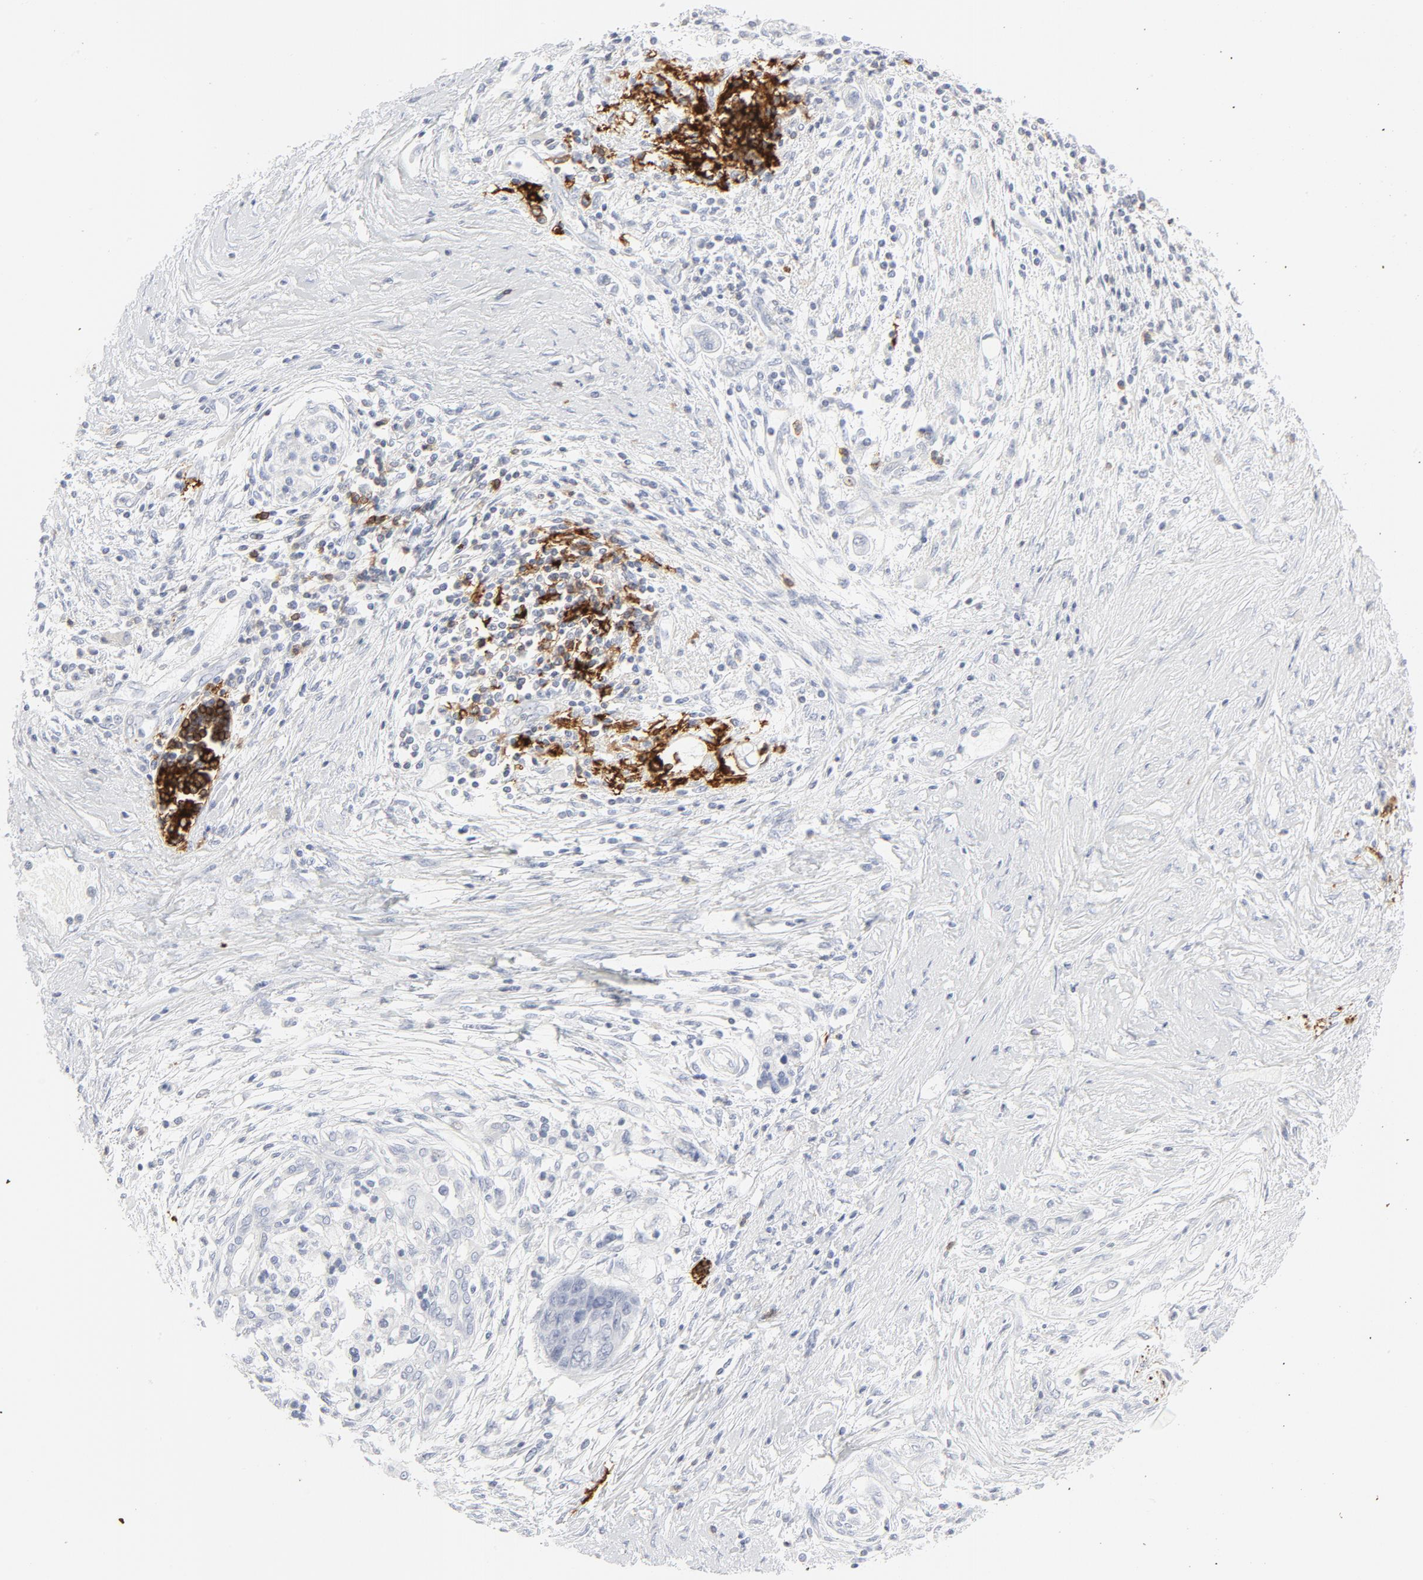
{"staining": {"intensity": "negative", "quantity": "none", "location": "none"}, "tissue": "pancreatic cancer", "cell_type": "Tumor cells", "image_type": "cancer", "snomed": [{"axis": "morphology", "description": "Adenocarcinoma, NOS"}, {"axis": "topography", "description": "Pancreas"}], "caption": "High magnification brightfield microscopy of pancreatic cancer (adenocarcinoma) stained with DAB (3,3'-diaminobenzidine) (brown) and counterstained with hematoxylin (blue): tumor cells show no significant staining. (Immunohistochemistry (ihc), brightfield microscopy, high magnification).", "gene": "CCR7", "patient": {"sex": "female", "age": 59}}